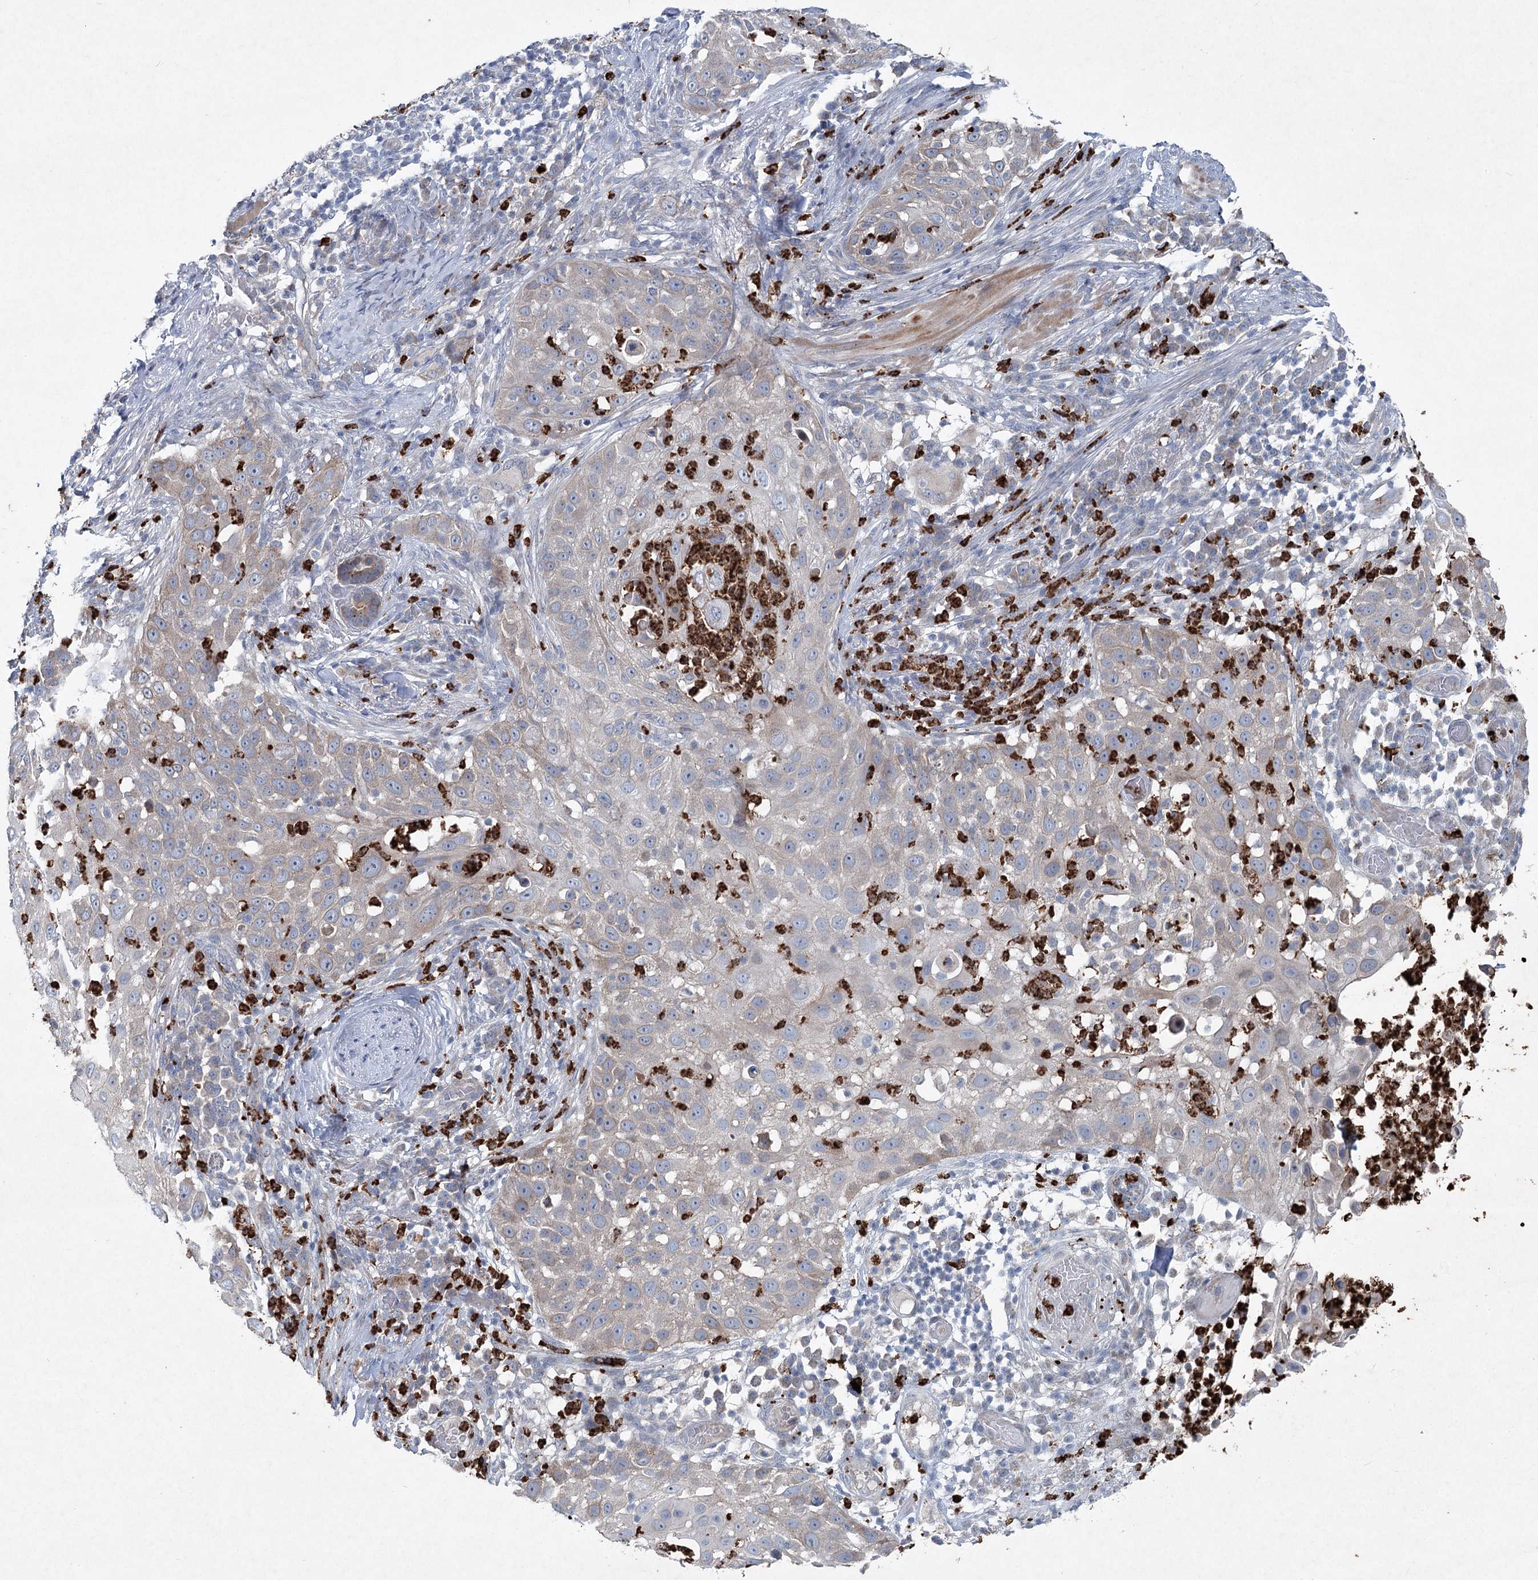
{"staining": {"intensity": "negative", "quantity": "none", "location": "none"}, "tissue": "skin cancer", "cell_type": "Tumor cells", "image_type": "cancer", "snomed": [{"axis": "morphology", "description": "Squamous cell carcinoma, NOS"}, {"axis": "topography", "description": "Skin"}], "caption": "Immunohistochemical staining of skin cancer exhibits no significant expression in tumor cells.", "gene": "PLA2G12A", "patient": {"sex": "female", "age": 44}}